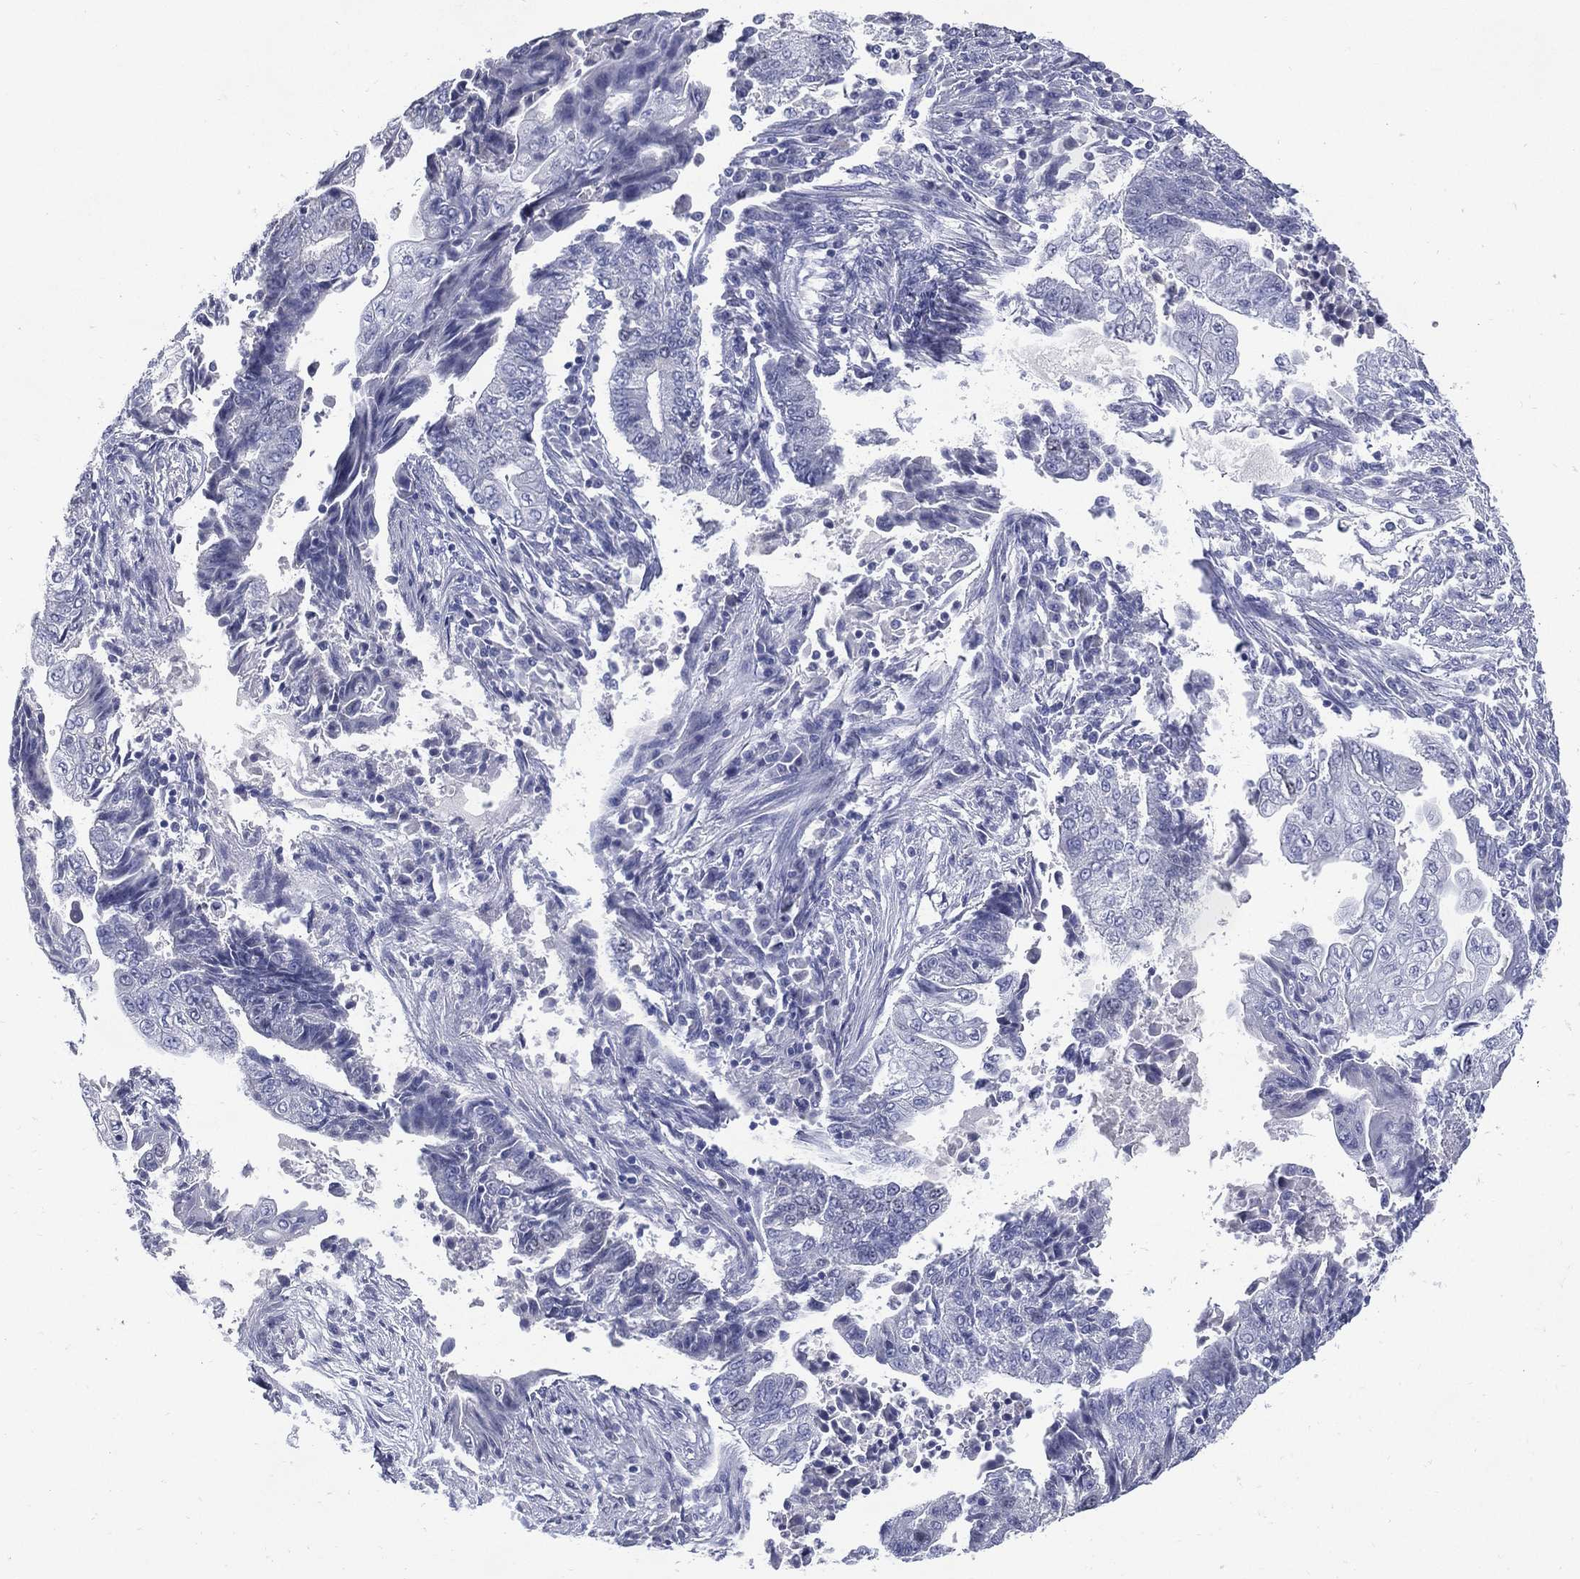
{"staining": {"intensity": "negative", "quantity": "none", "location": "none"}, "tissue": "endometrial cancer", "cell_type": "Tumor cells", "image_type": "cancer", "snomed": [{"axis": "morphology", "description": "Adenocarcinoma, NOS"}, {"axis": "topography", "description": "Uterus"}, {"axis": "topography", "description": "Endometrium"}], "caption": "This is an immunohistochemistry micrograph of endometrial adenocarcinoma. There is no staining in tumor cells.", "gene": "KIF2C", "patient": {"sex": "female", "age": 54}}